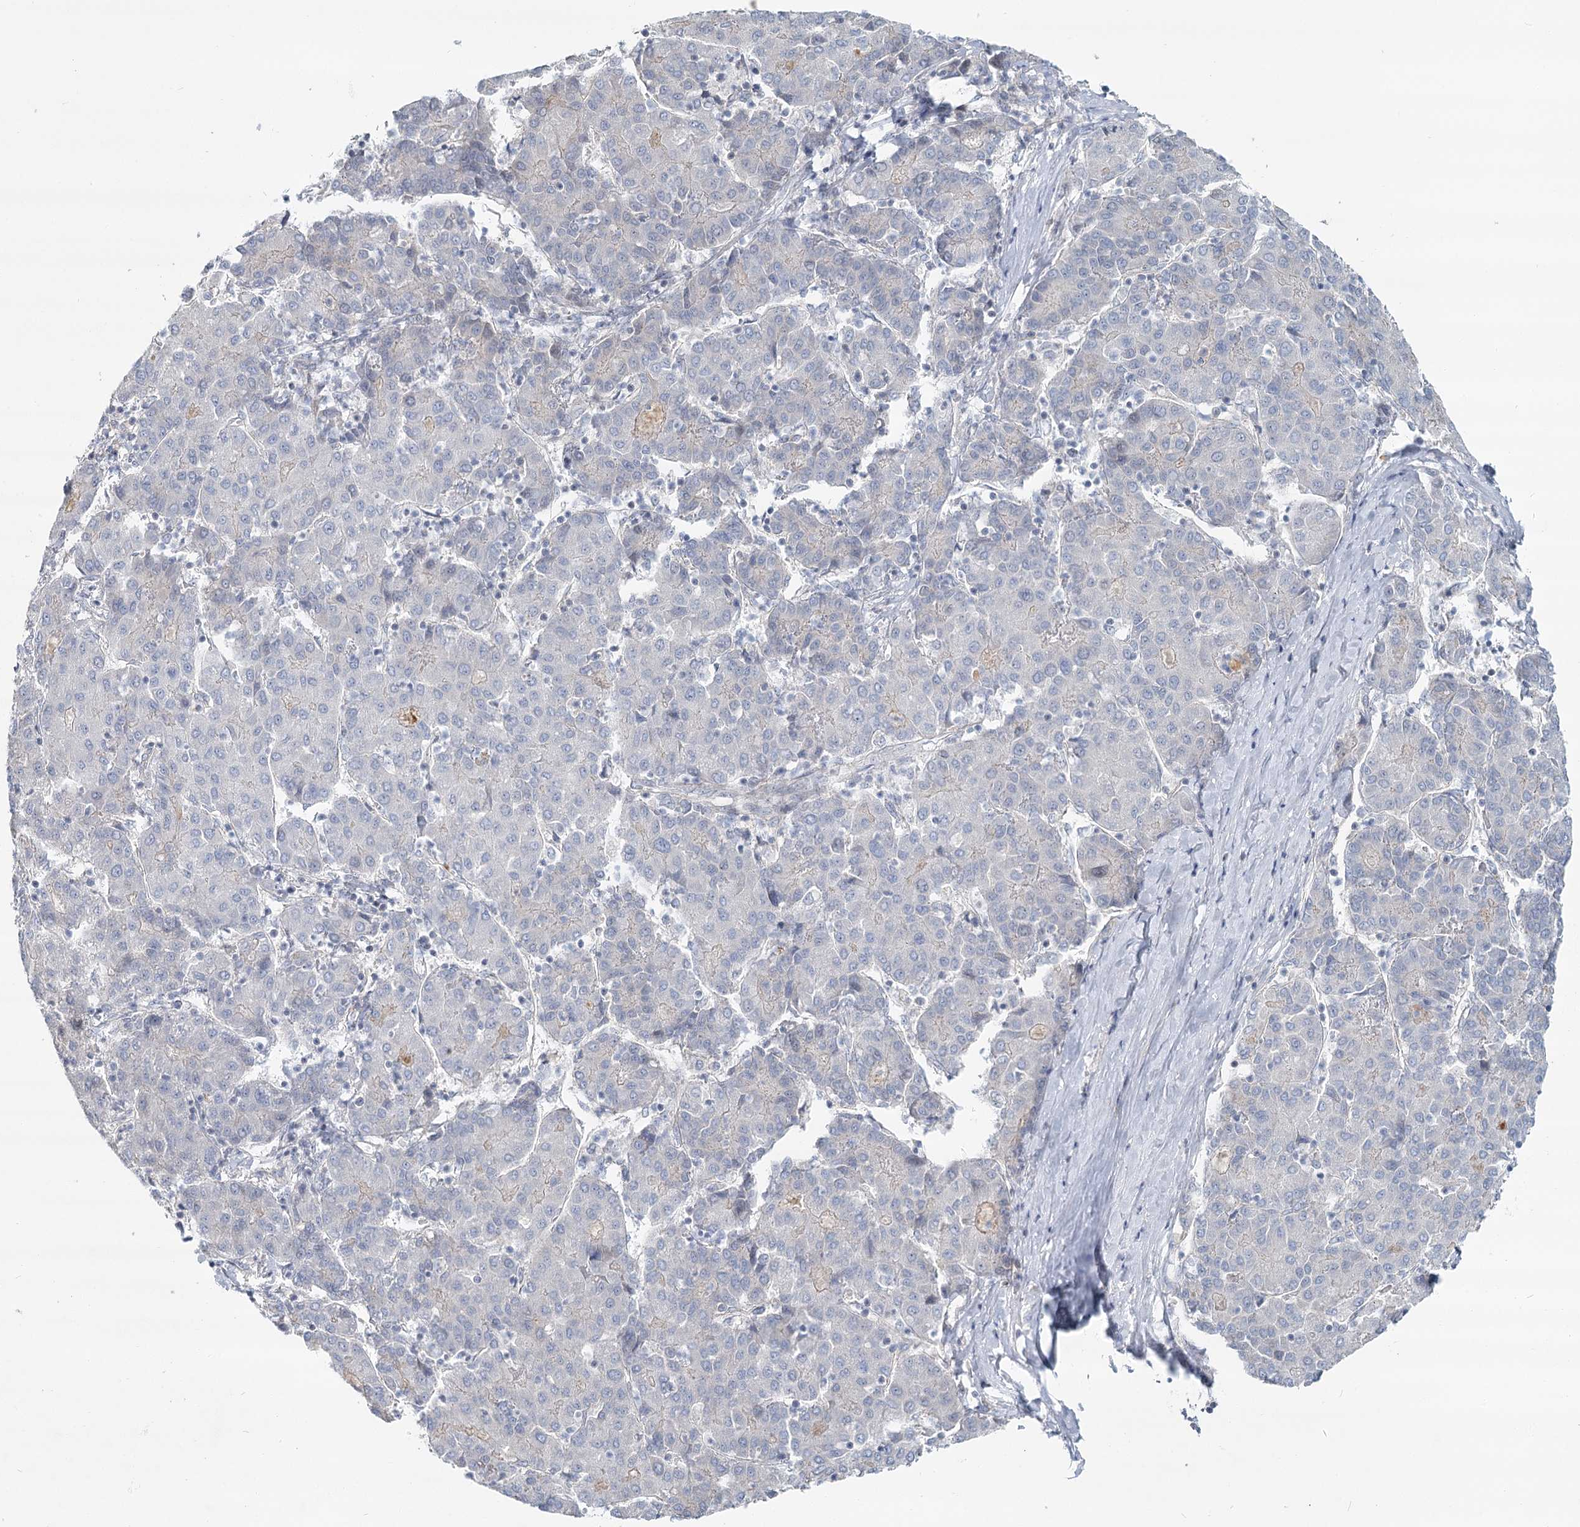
{"staining": {"intensity": "negative", "quantity": "none", "location": "none"}, "tissue": "liver cancer", "cell_type": "Tumor cells", "image_type": "cancer", "snomed": [{"axis": "morphology", "description": "Carcinoma, Hepatocellular, NOS"}, {"axis": "topography", "description": "Liver"}], "caption": "Immunohistochemistry (IHC) micrograph of neoplastic tissue: human hepatocellular carcinoma (liver) stained with DAB (3,3'-diaminobenzidine) exhibits no significant protein expression in tumor cells.", "gene": "SPINK13", "patient": {"sex": "male", "age": 65}}